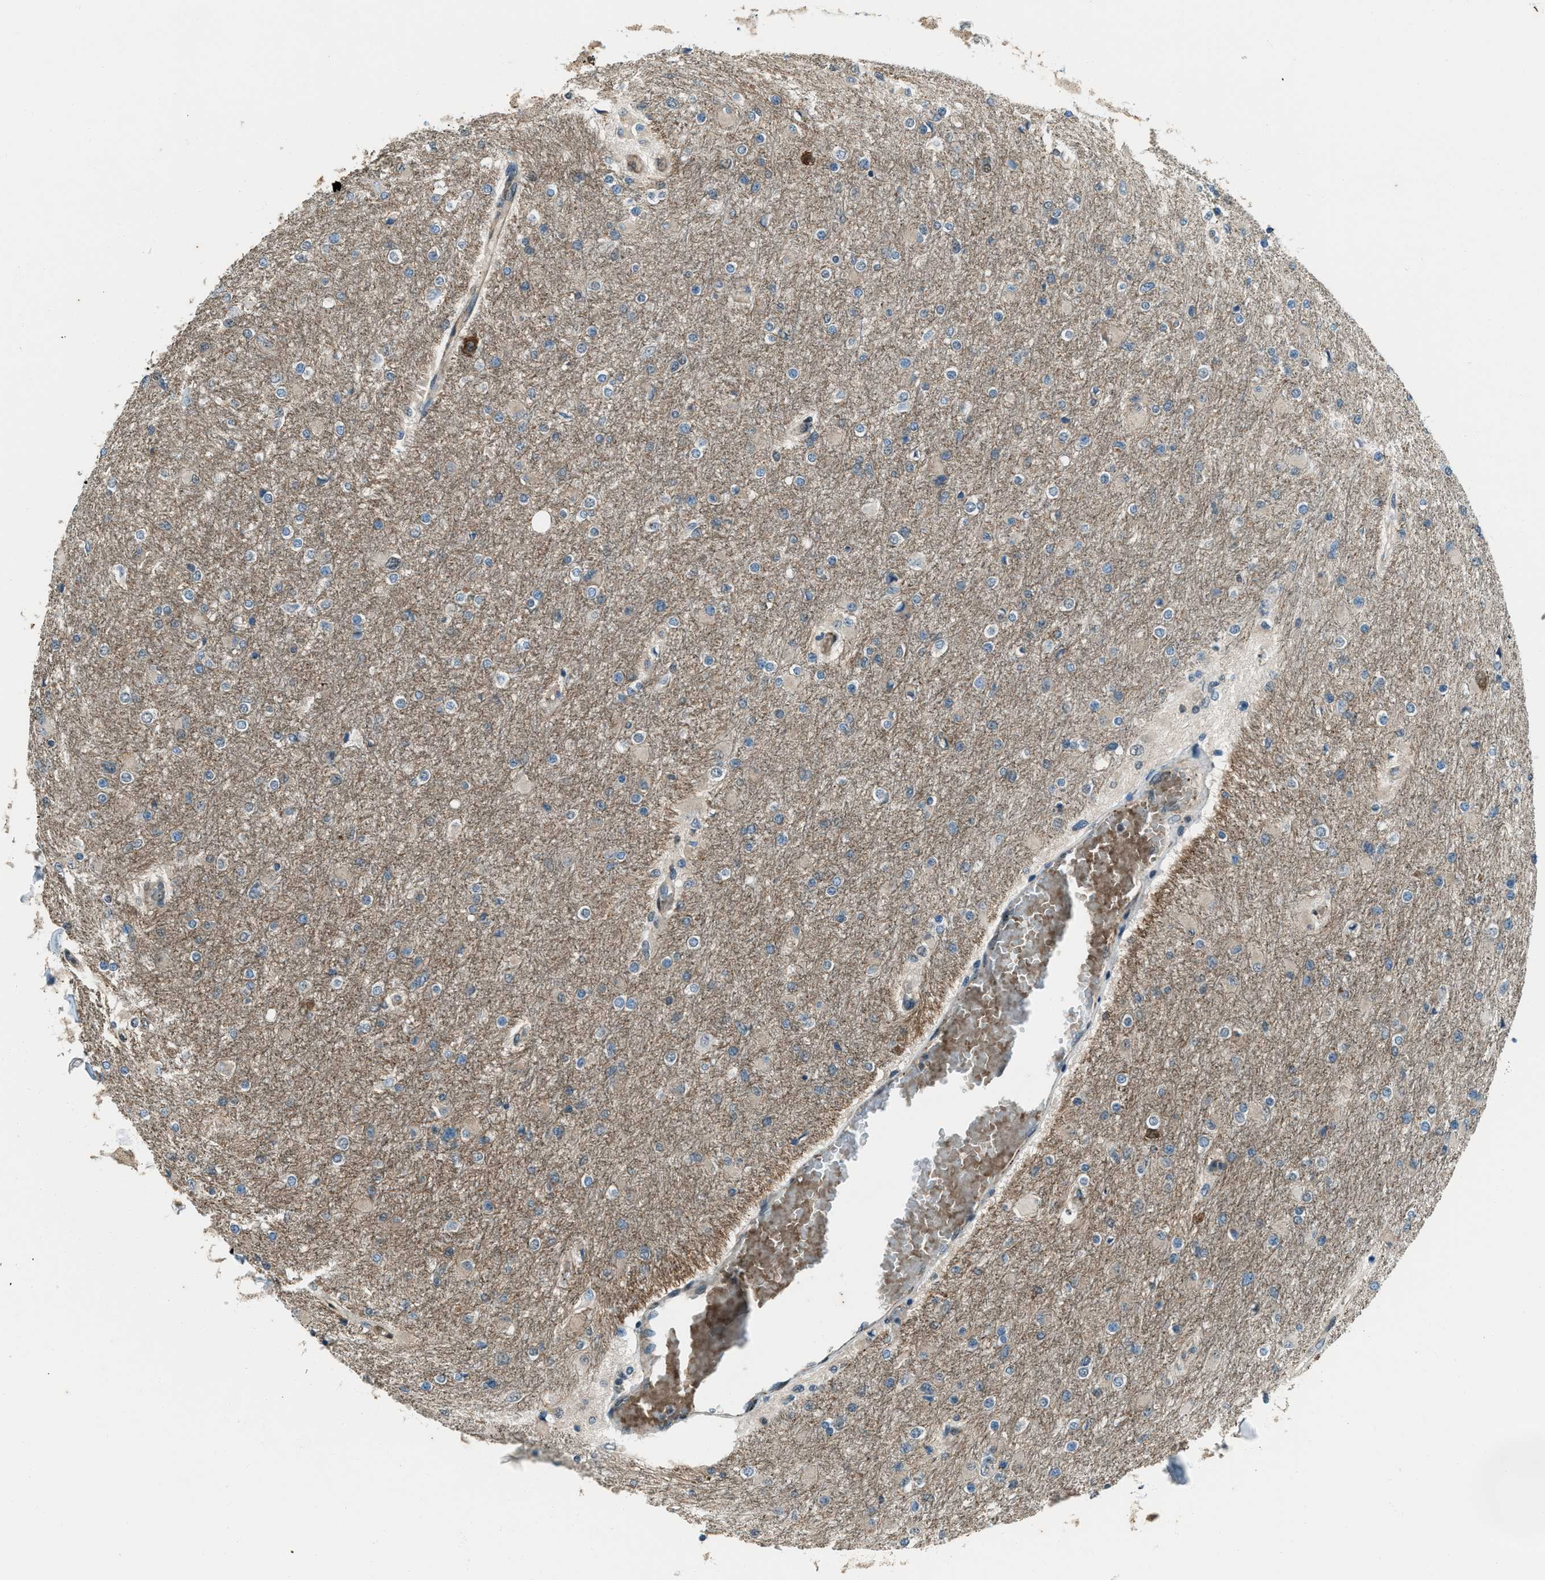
{"staining": {"intensity": "weak", "quantity": "<25%", "location": "cytoplasmic/membranous"}, "tissue": "glioma", "cell_type": "Tumor cells", "image_type": "cancer", "snomed": [{"axis": "morphology", "description": "Glioma, malignant, High grade"}, {"axis": "topography", "description": "Cerebral cortex"}], "caption": "Immunohistochemistry histopathology image of neoplastic tissue: malignant glioma (high-grade) stained with DAB reveals no significant protein positivity in tumor cells.", "gene": "SVIL", "patient": {"sex": "female", "age": 36}}